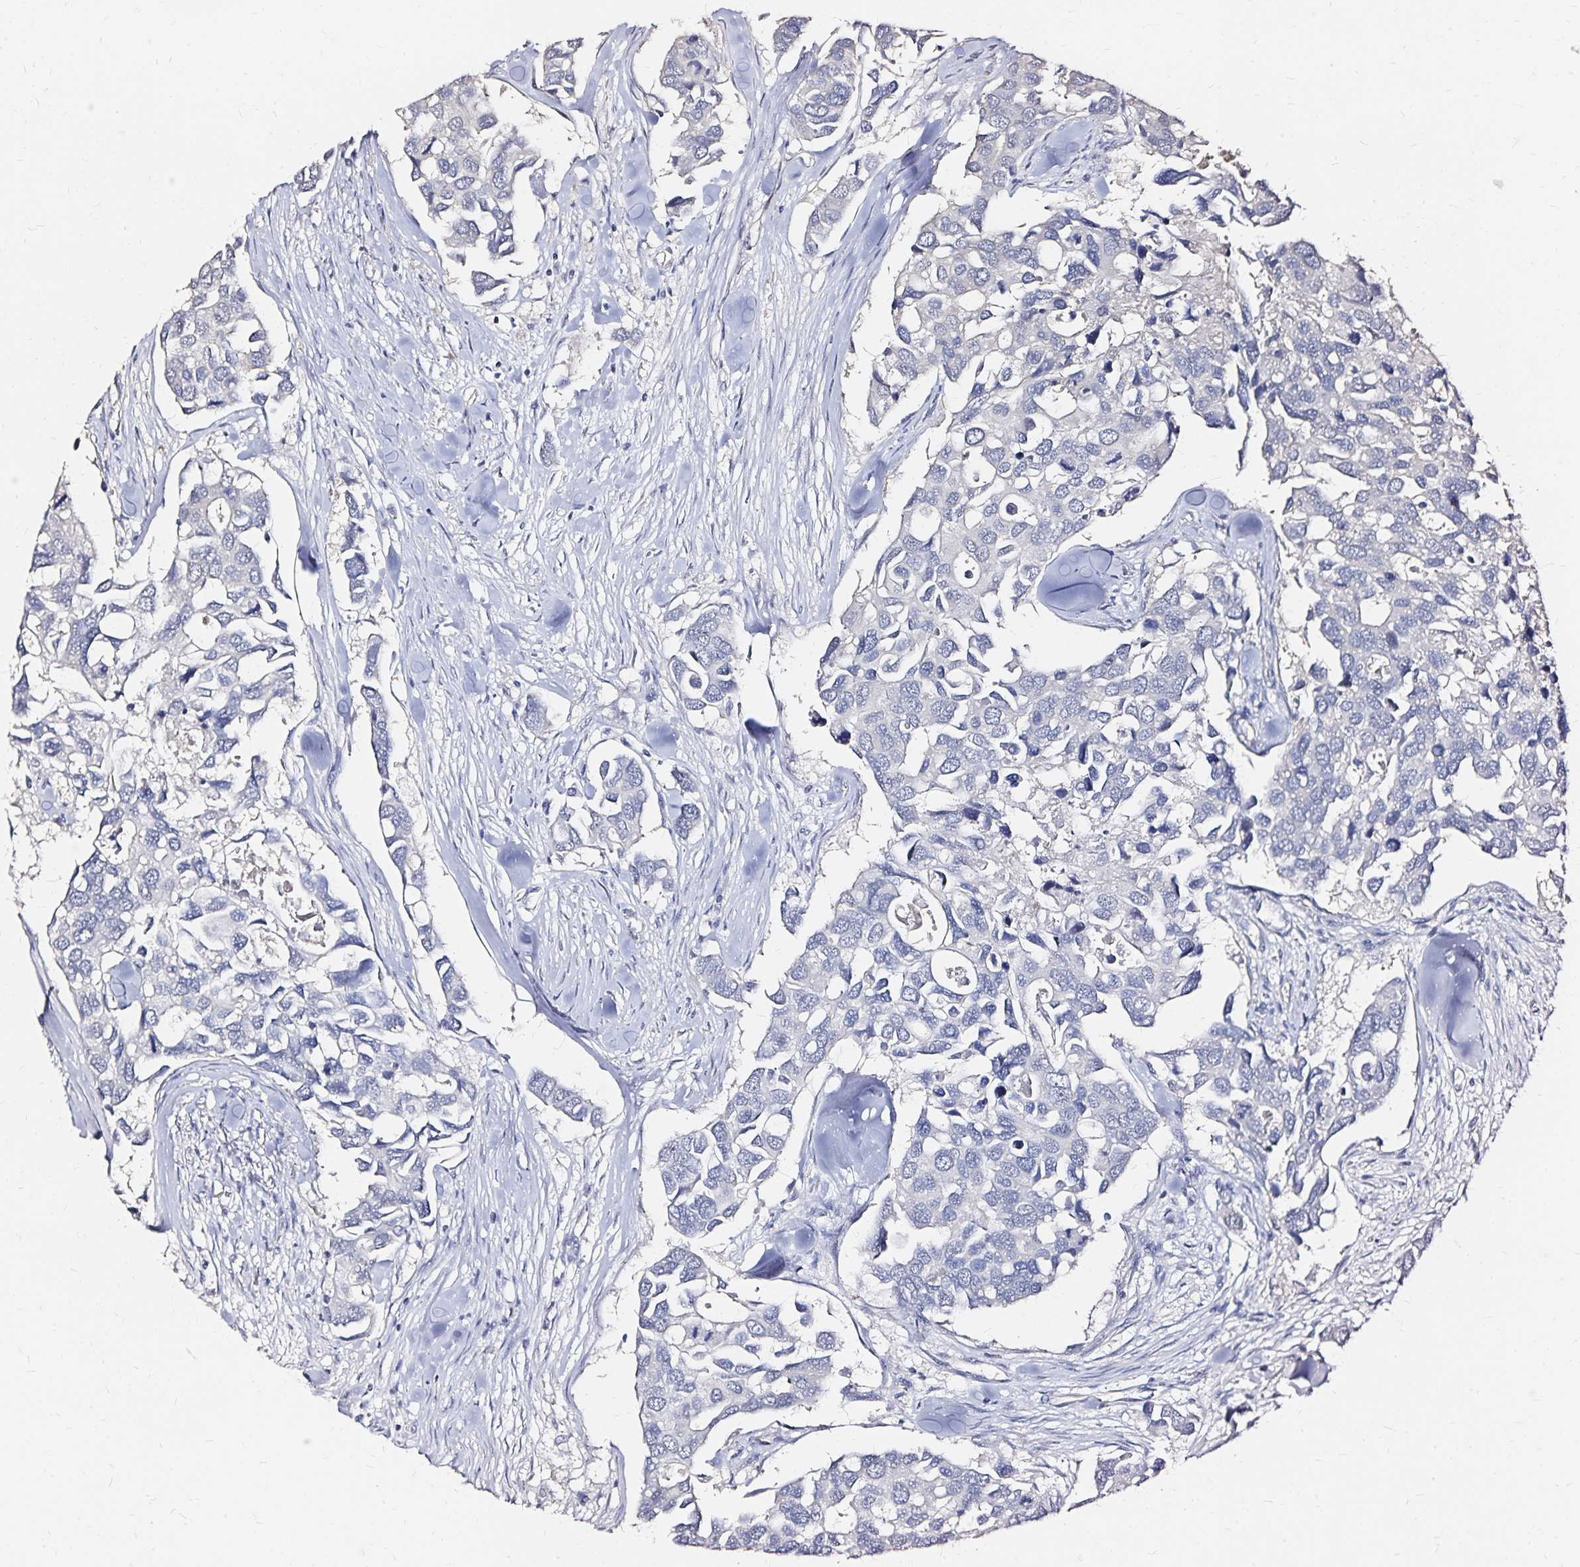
{"staining": {"intensity": "negative", "quantity": "none", "location": "none"}, "tissue": "breast cancer", "cell_type": "Tumor cells", "image_type": "cancer", "snomed": [{"axis": "morphology", "description": "Duct carcinoma"}, {"axis": "topography", "description": "Breast"}], "caption": "This photomicrograph is of infiltrating ductal carcinoma (breast) stained with IHC to label a protein in brown with the nuclei are counter-stained blue. There is no staining in tumor cells.", "gene": "SLC5A1", "patient": {"sex": "female", "age": 83}}